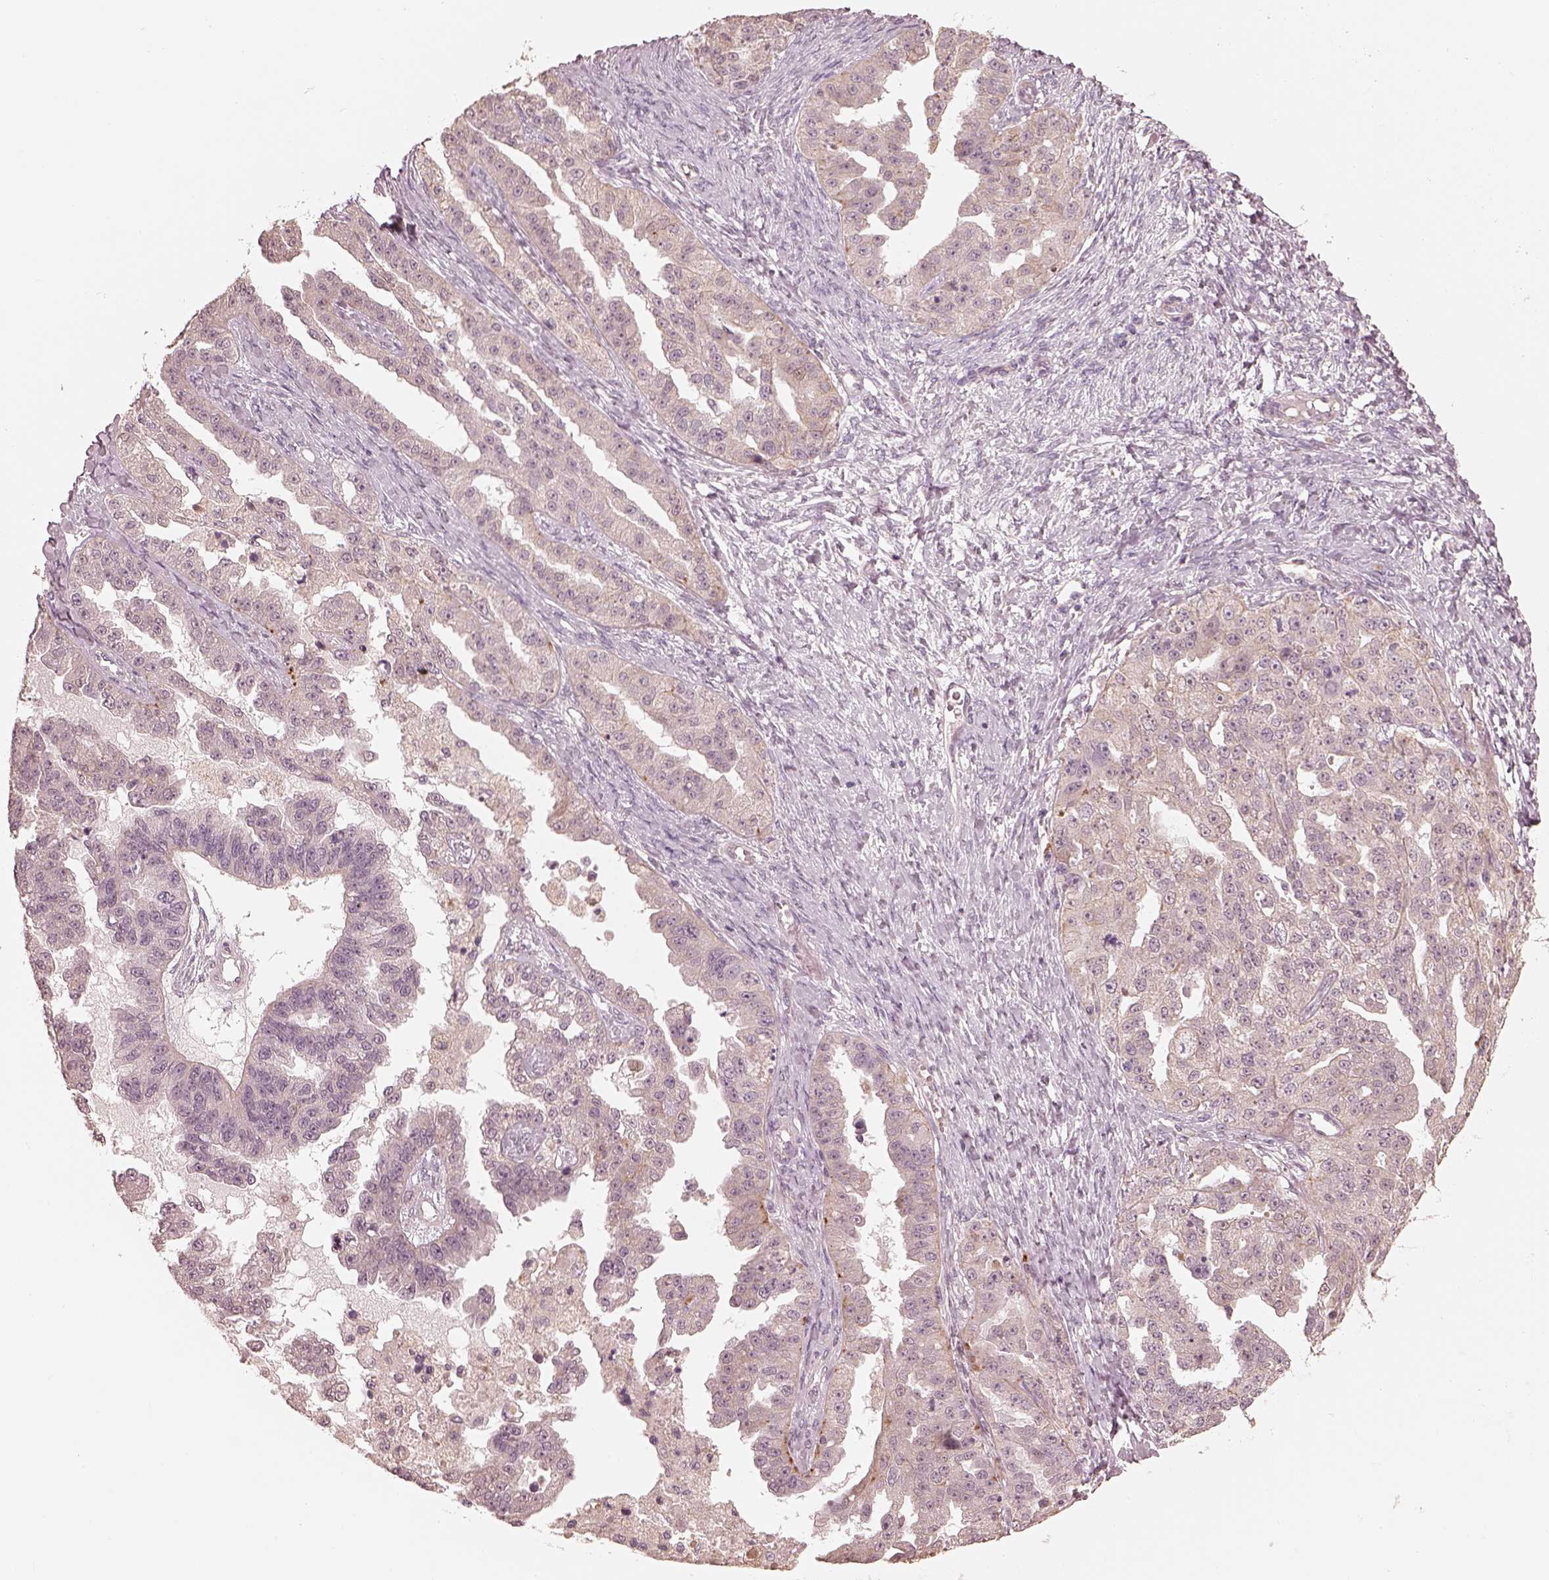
{"staining": {"intensity": "negative", "quantity": "none", "location": "none"}, "tissue": "ovarian cancer", "cell_type": "Tumor cells", "image_type": "cancer", "snomed": [{"axis": "morphology", "description": "Cystadenocarcinoma, serous, NOS"}, {"axis": "topography", "description": "Ovary"}], "caption": "Immunohistochemistry (IHC) micrograph of neoplastic tissue: human ovarian serous cystadenocarcinoma stained with DAB (3,3'-diaminobenzidine) displays no significant protein positivity in tumor cells. (DAB (3,3'-diaminobenzidine) immunohistochemistry with hematoxylin counter stain).", "gene": "SLC25A46", "patient": {"sex": "female", "age": 58}}